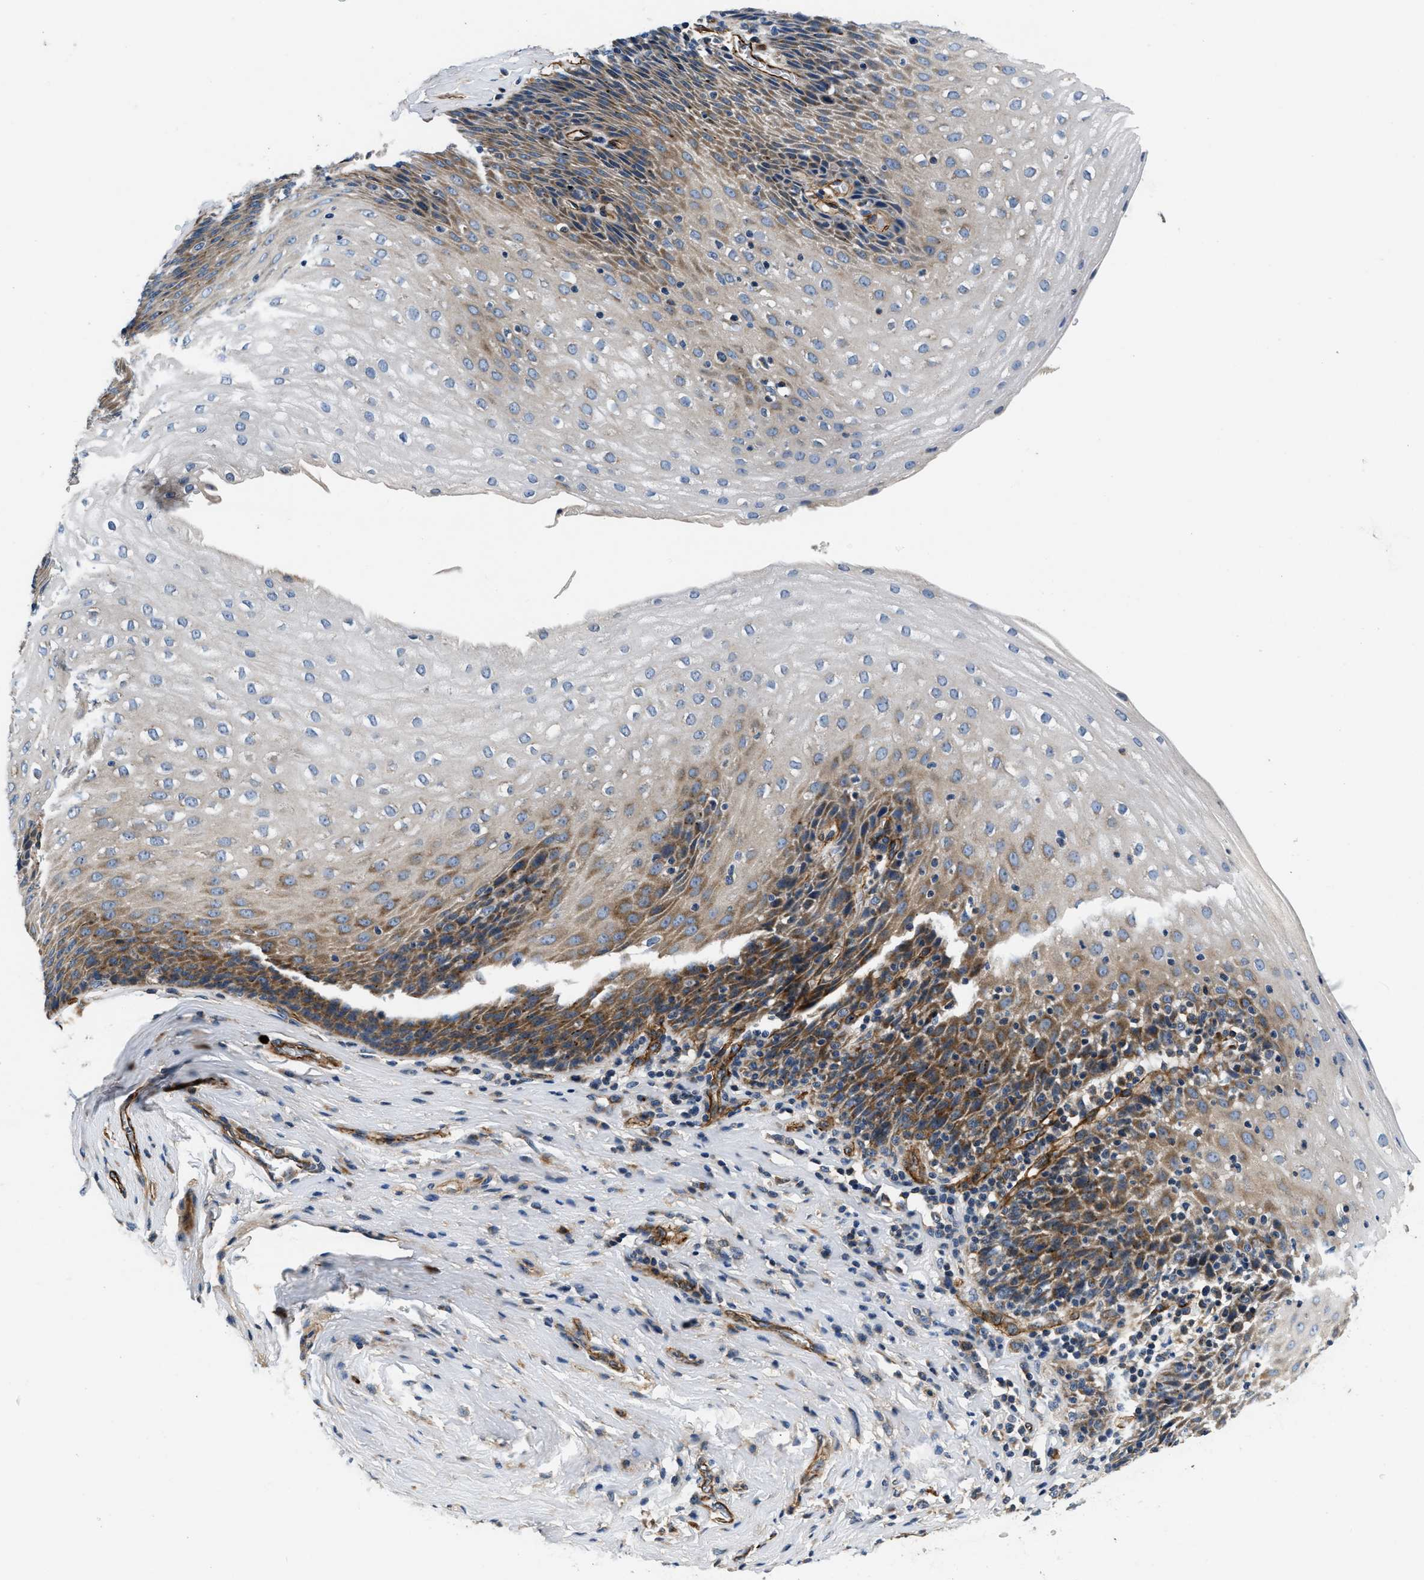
{"staining": {"intensity": "moderate", "quantity": "25%-75%", "location": "cytoplasmic/membranous"}, "tissue": "esophagus", "cell_type": "Squamous epithelial cells", "image_type": "normal", "snomed": [{"axis": "morphology", "description": "Normal tissue, NOS"}, {"axis": "topography", "description": "Esophagus"}], "caption": "Normal esophagus displays moderate cytoplasmic/membranous expression in approximately 25%-75% of squamous epithelial cells, visualized by immunohistochemistry. (DAB (3,3'-diaminobenzidine) IHC with brightfield microscopy, high magnification).", "gene": "NME6", "patient": {"sex": "female", "age": 61}}